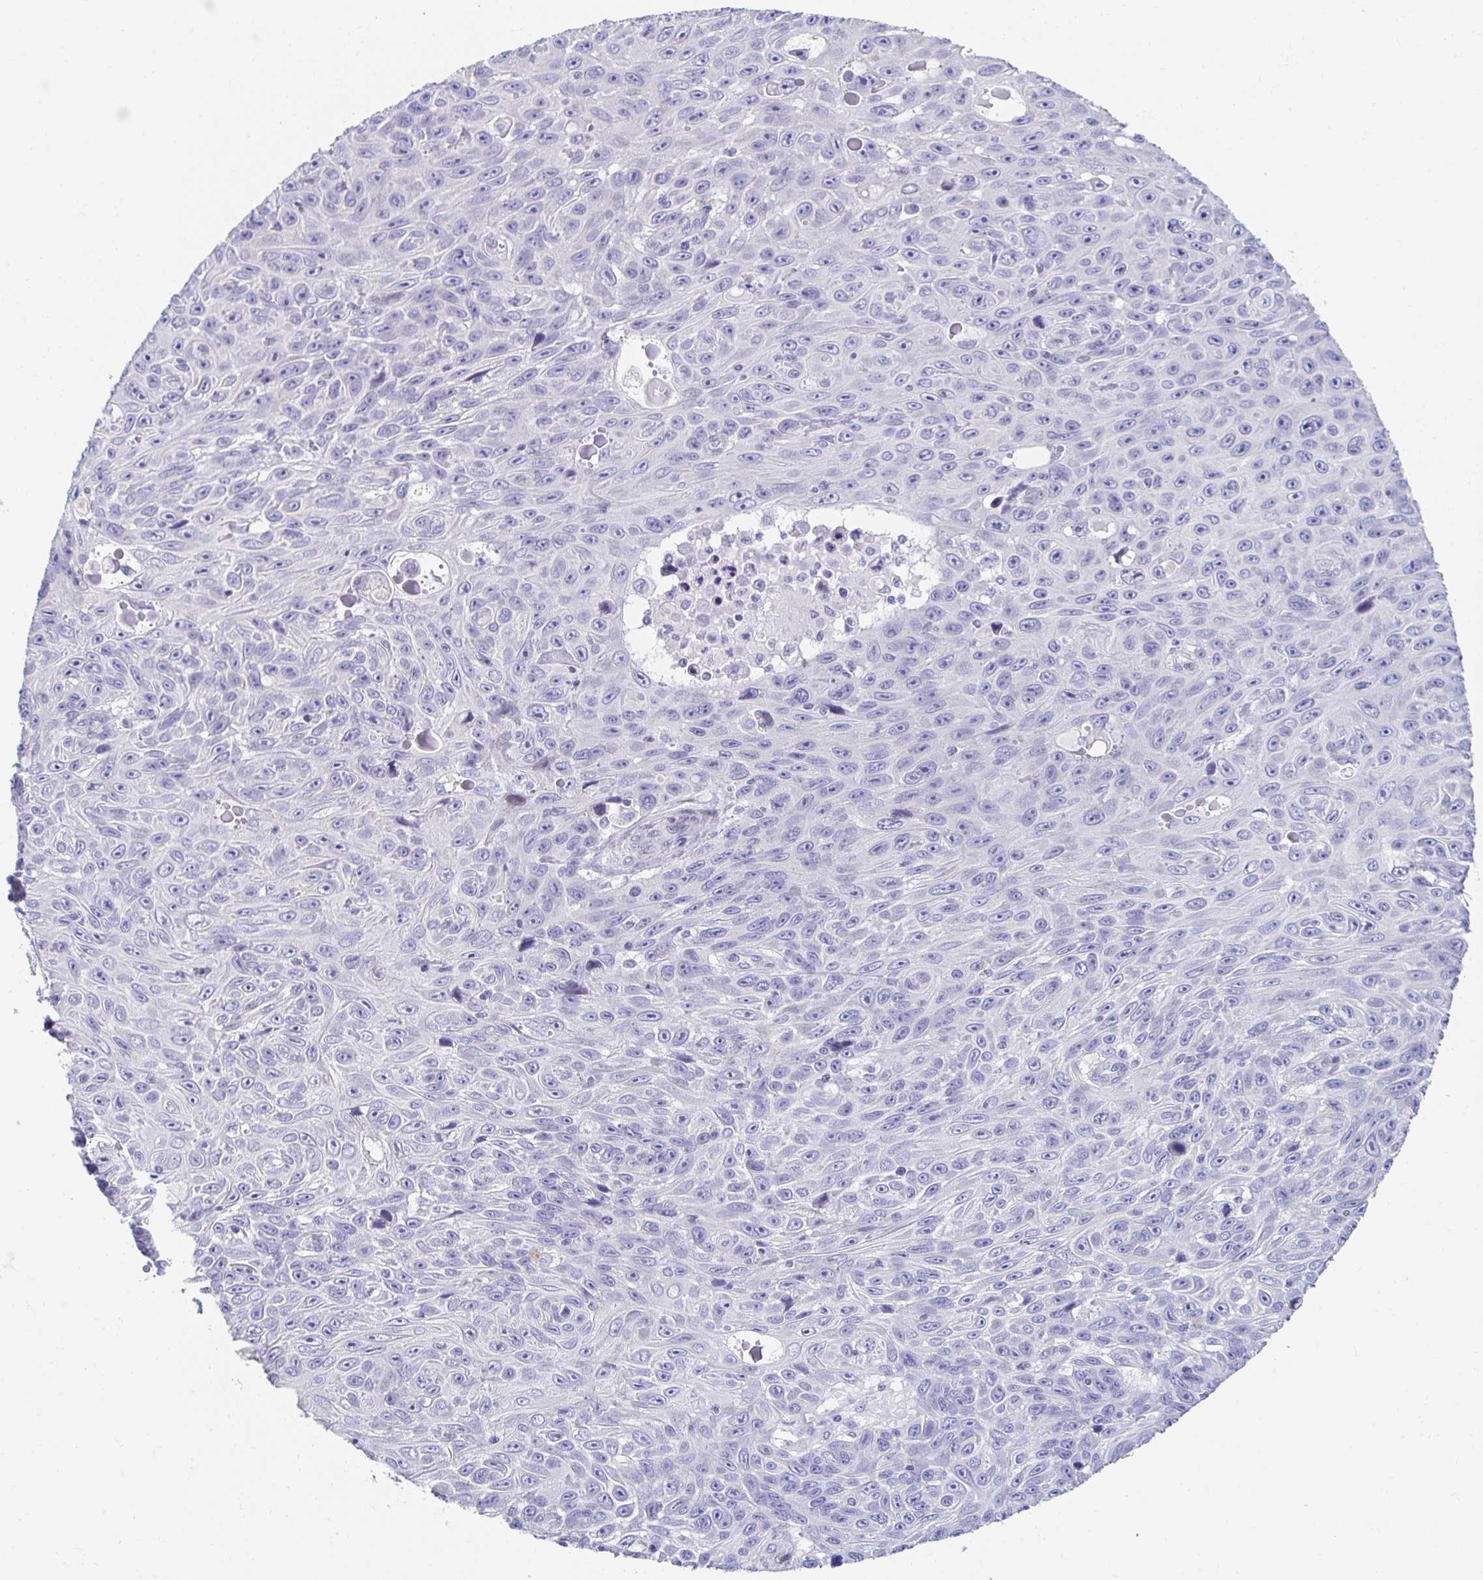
{"staining": {"intensity": "negative", "quantity": "none", "location": "none"}, "tissue": "skin cancer", "cell_type": "Tumor cells", "image_type": "cancer", "snomed": [{"axis": "morphology", "description": "Squamous cell carcinoma, NOS"}, {"axis": "topography", "description": "Skin"}], "caption": "An immunohistochemistry (IHC) histopathology image of skin cancer (squamous cell carcinoma) is shown. There is no staining in tumor cells of skin cancer (squamous cell carcinoma). (DAB immunohistochemistry visualized using brightfield microscopy, high magnification).", "gene": "AKAP14", "patient": {"sex": "male", "age": 82}}